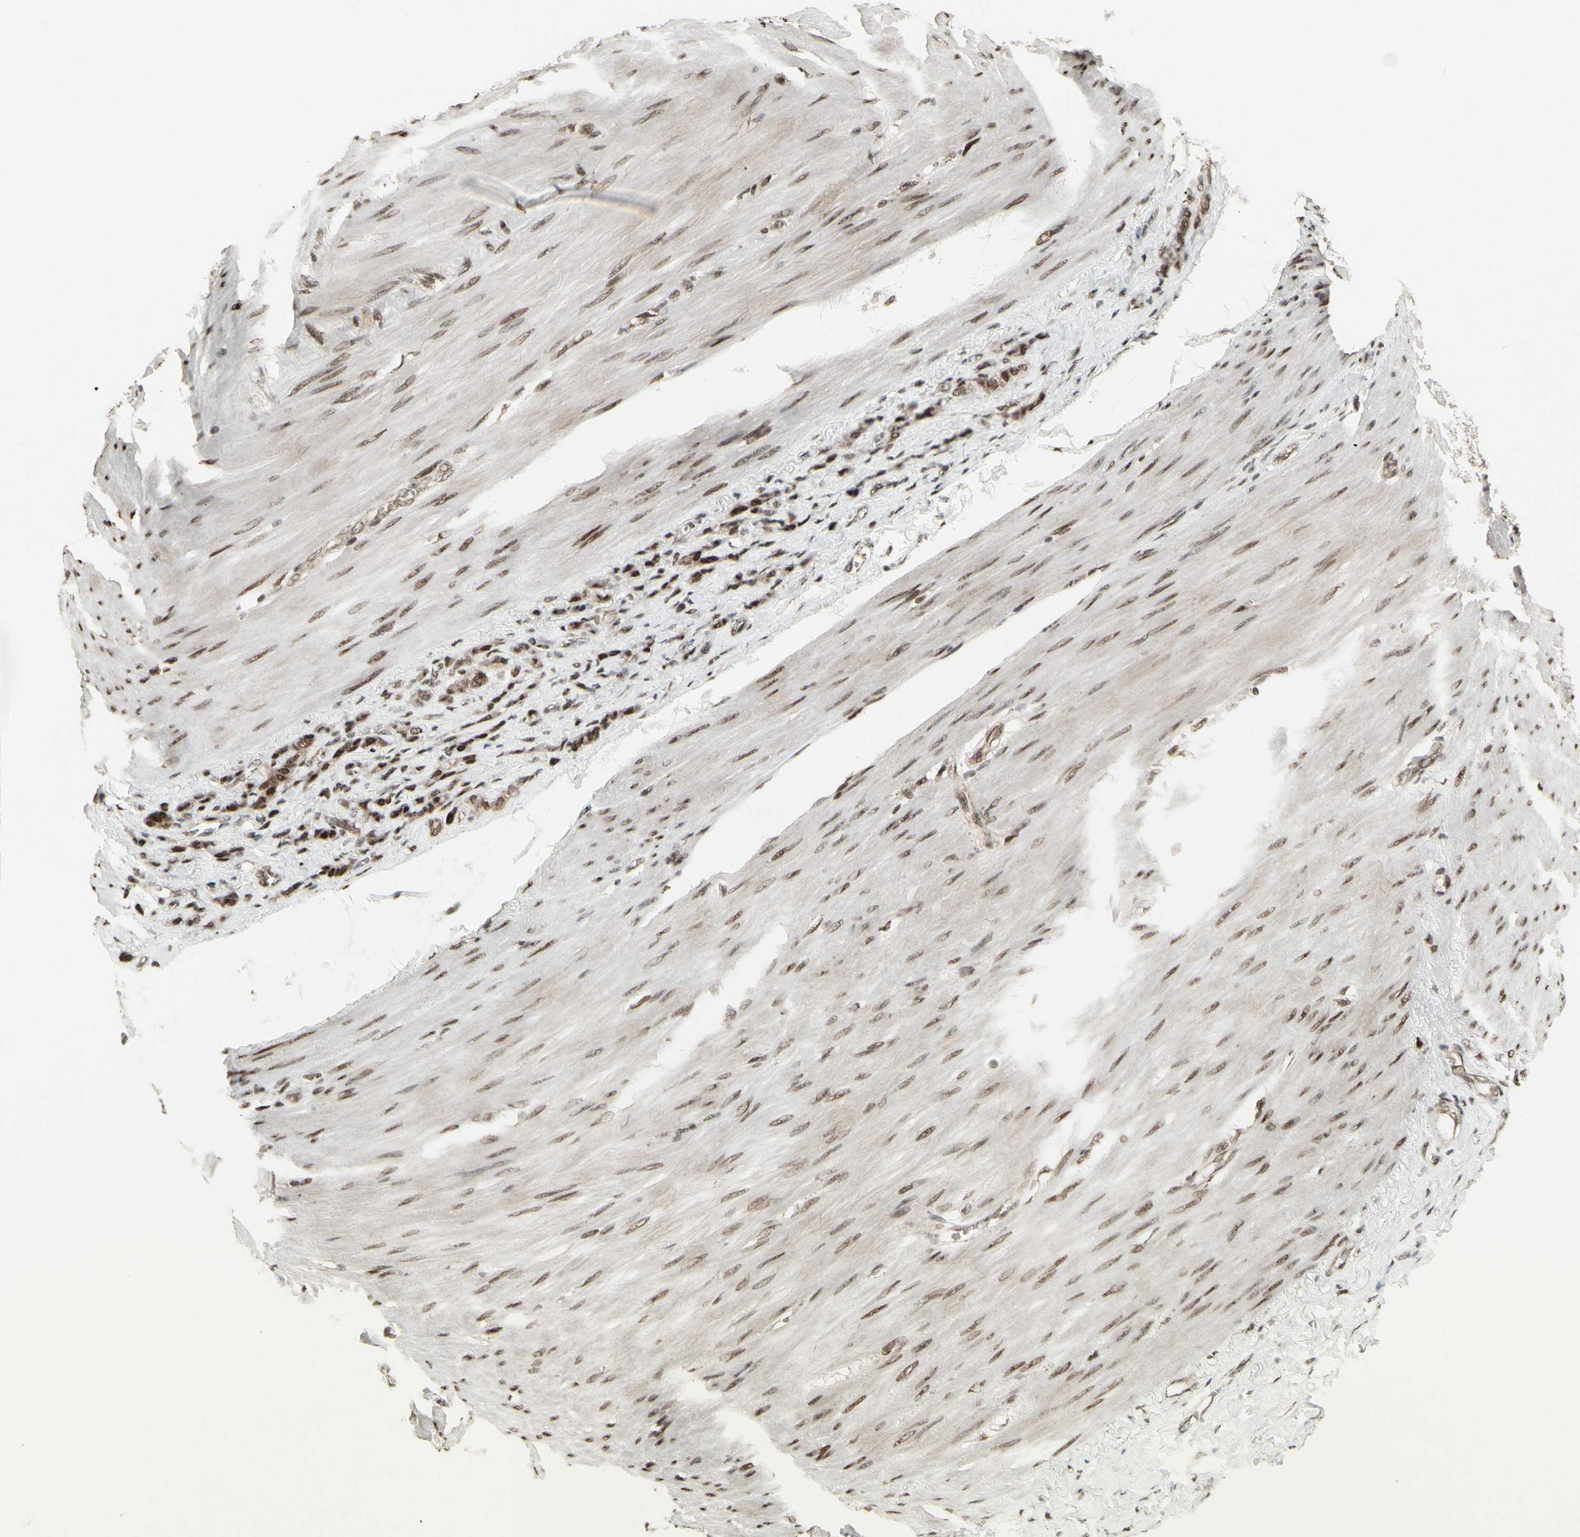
{"staining": {"intensity": "moderate", "quantity": ">75%", "location": "cytoplasmic/membranous,nuclear"}, "tissue": "stomach cancer", "cell_type": "Tumor cells", "image_type": "cancer", "snomed": [{"axis": "morphology", "description": "Adenocarcinoma, NOS"}, {"axis": "topography", "description": "Stomach"}], "caption": "This histopathology image demonstrates adenocarcinoma (stomach) stained with IHC to label a protein in brown. The cytoplasmic/membranous and nuclear of tumor cells show moderate positivity for the protein. Nuclei are counter-stained blue.", "gene": "CBX1", "patient": {"sex": "male", "age": 82}}